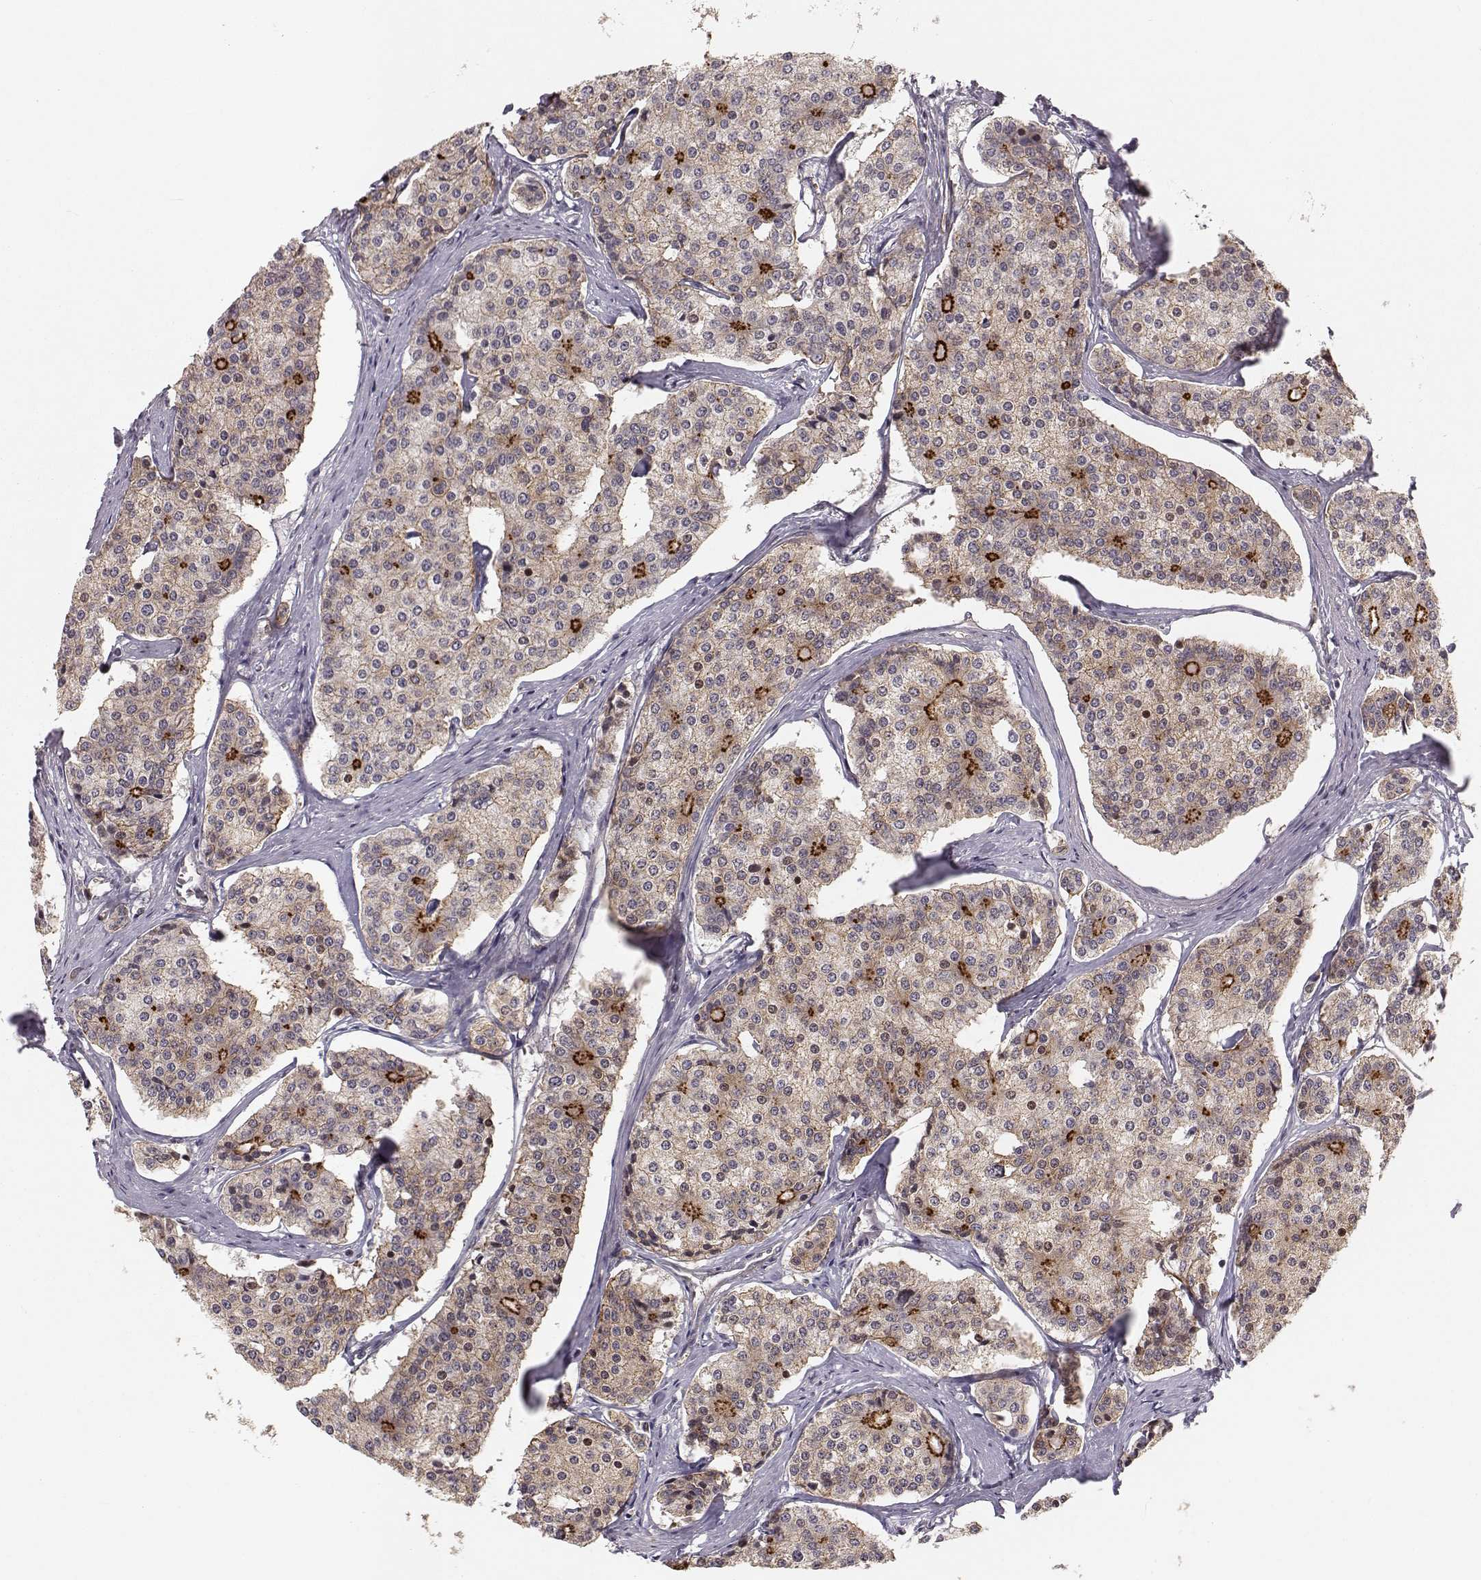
{"staining": {"intensity": "strong", "quantity": "<25%", "location": "cytoplasmic/membranous"}, "tissue": "carcinoid", "cell_type": "Tumor cells", "image_type": "cancer", "snomed": [{"axis": "morphology", "description": "Carcinoid, malignant, NOS"}, {"axis": "topography", "description": "Small intestine"}], "caption": "Strong cytoplasmic/membranous staining is seen in approximately <25% of tumor cells in carcinoid.", "gene": "PLEKHG3", "patient": {"sex": "female", "age": 65}}